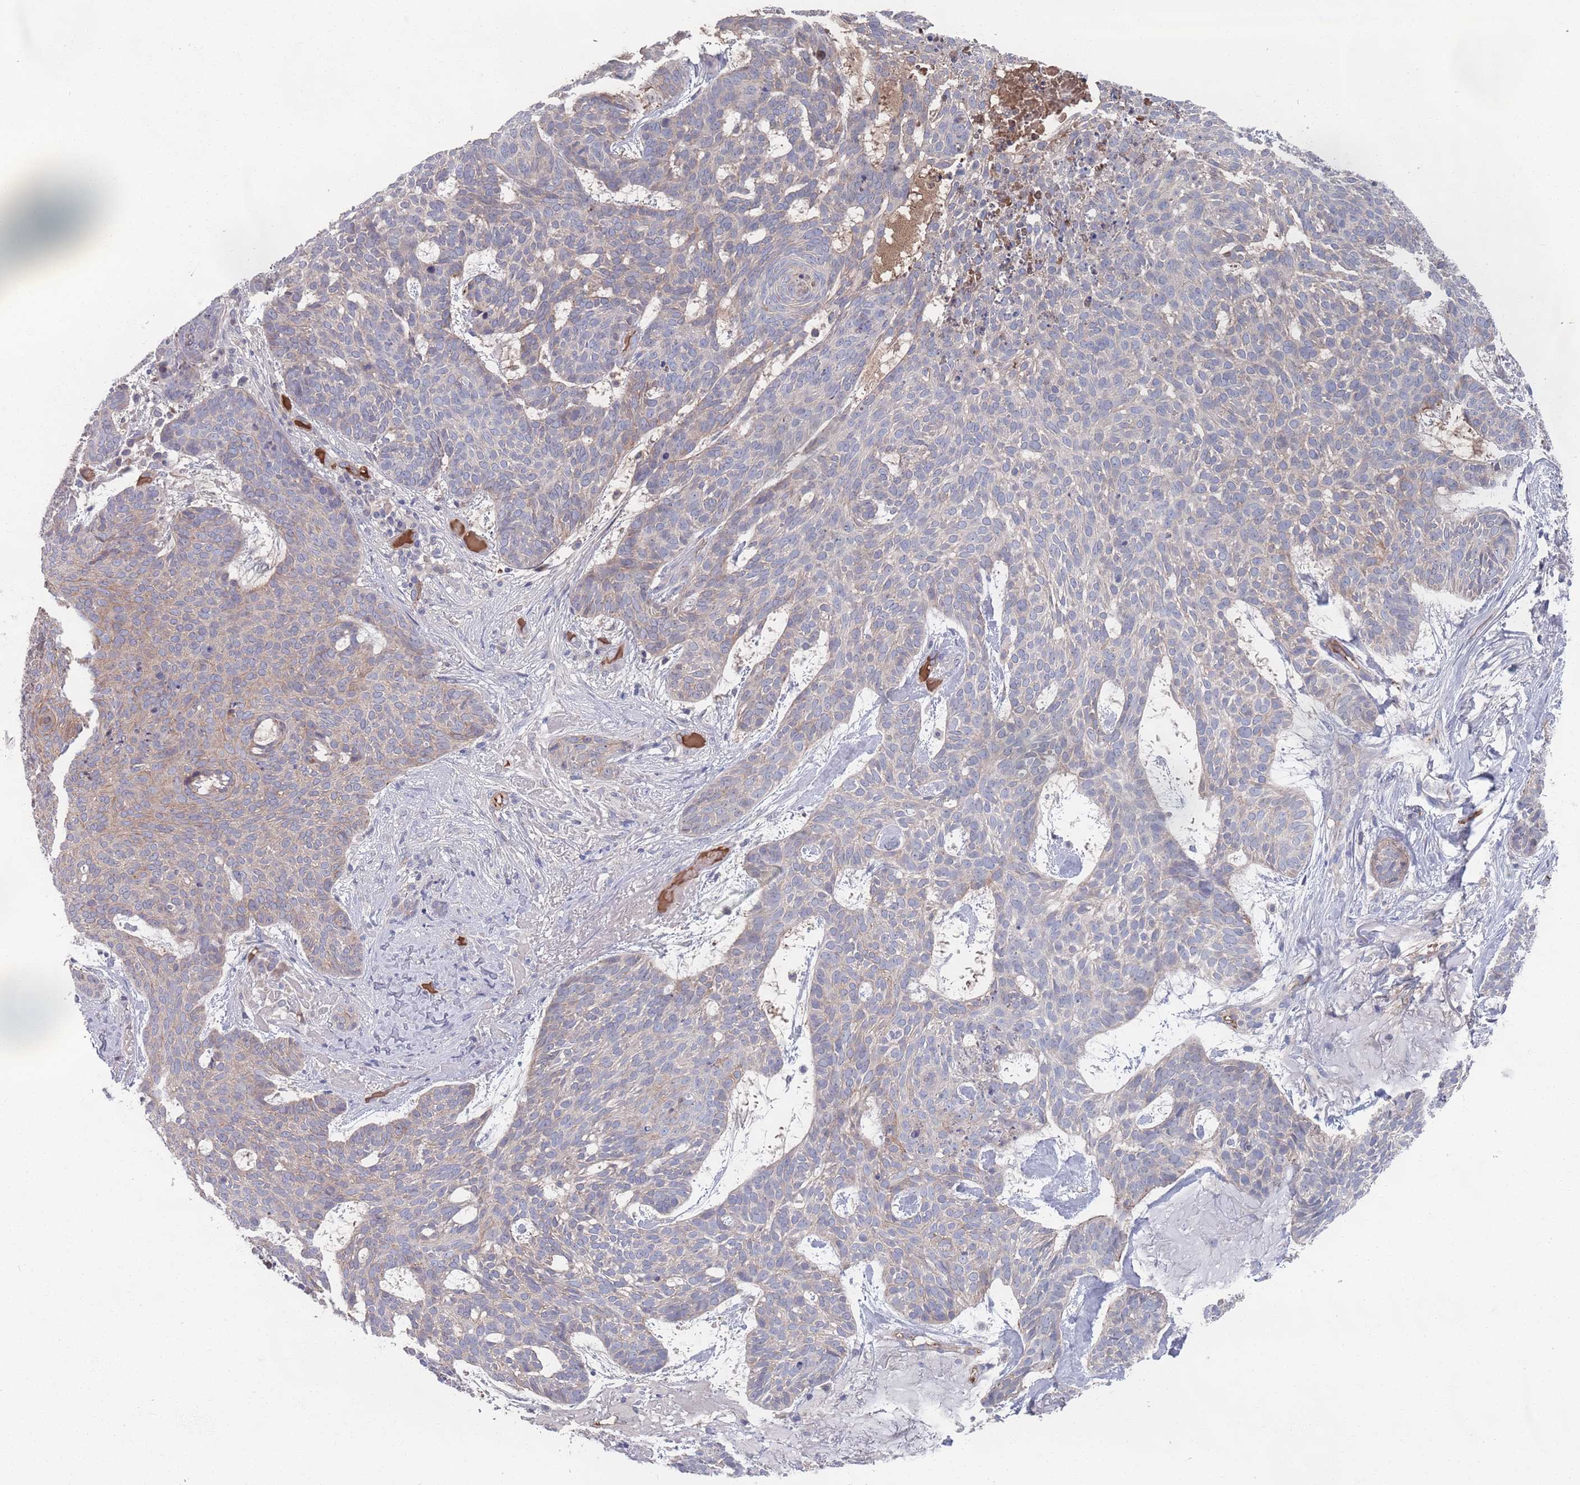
{"staining": {"intensity": "negative", "quantity": "none", "location": "none"}, "tissue": "skin cancer", "cell_type": "Tumor cells", "image_type": "cancer", "snomed": [{"axis": "morphology", "description": "Basal cell carcinoma"}, {"axis": "topography", "description": "Skin"}], "caption": "Immunohistochemistry (IHC) of human skin cancer (basal cell carcinoma) shows no staining in tumor cells.", "gene": "PLEKHA4", "patient": {"sex": "female", "age": 89}}